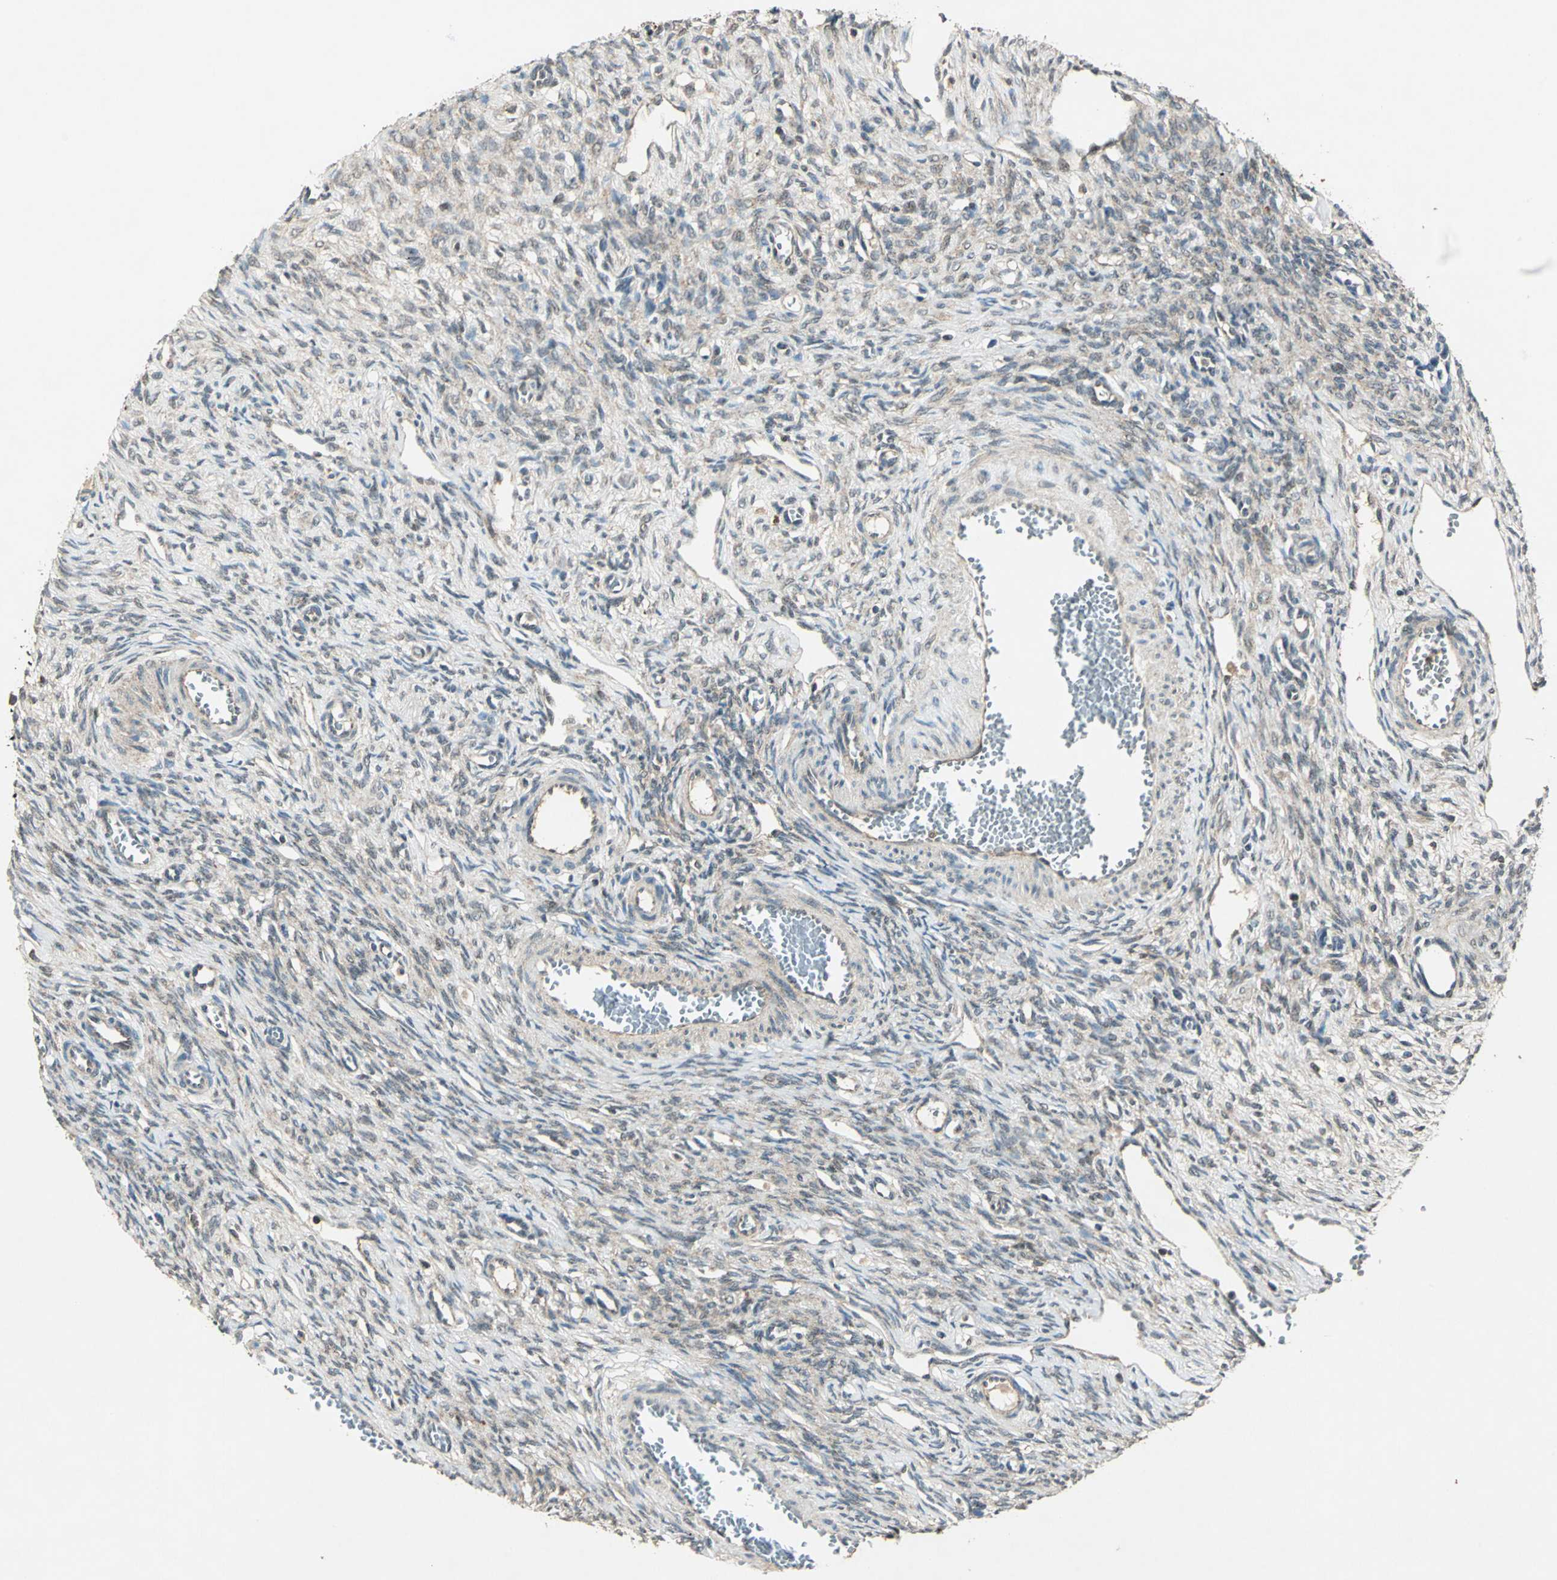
{"staining": {"intensity": "weak", "quantity": "25%-75%", "location": "cytoplasmic/membranous"}, "tissue": "ovary", "cell_type": "Ovarian stroma cells", "image_type": "normal", "snomed": [{"axis": "morphology", "description": "Normal tissue, NOS"}, {"axis": "topography", "description": "Ovary"}], "caption": "A low amount of weak cytoplasmic/membranous positivity is identified in about 25%-75% of ovarian stroma cells in unremarkable ovary.", "gene": "AHSA1", "patient": {"sex": "female", "age": 33}}